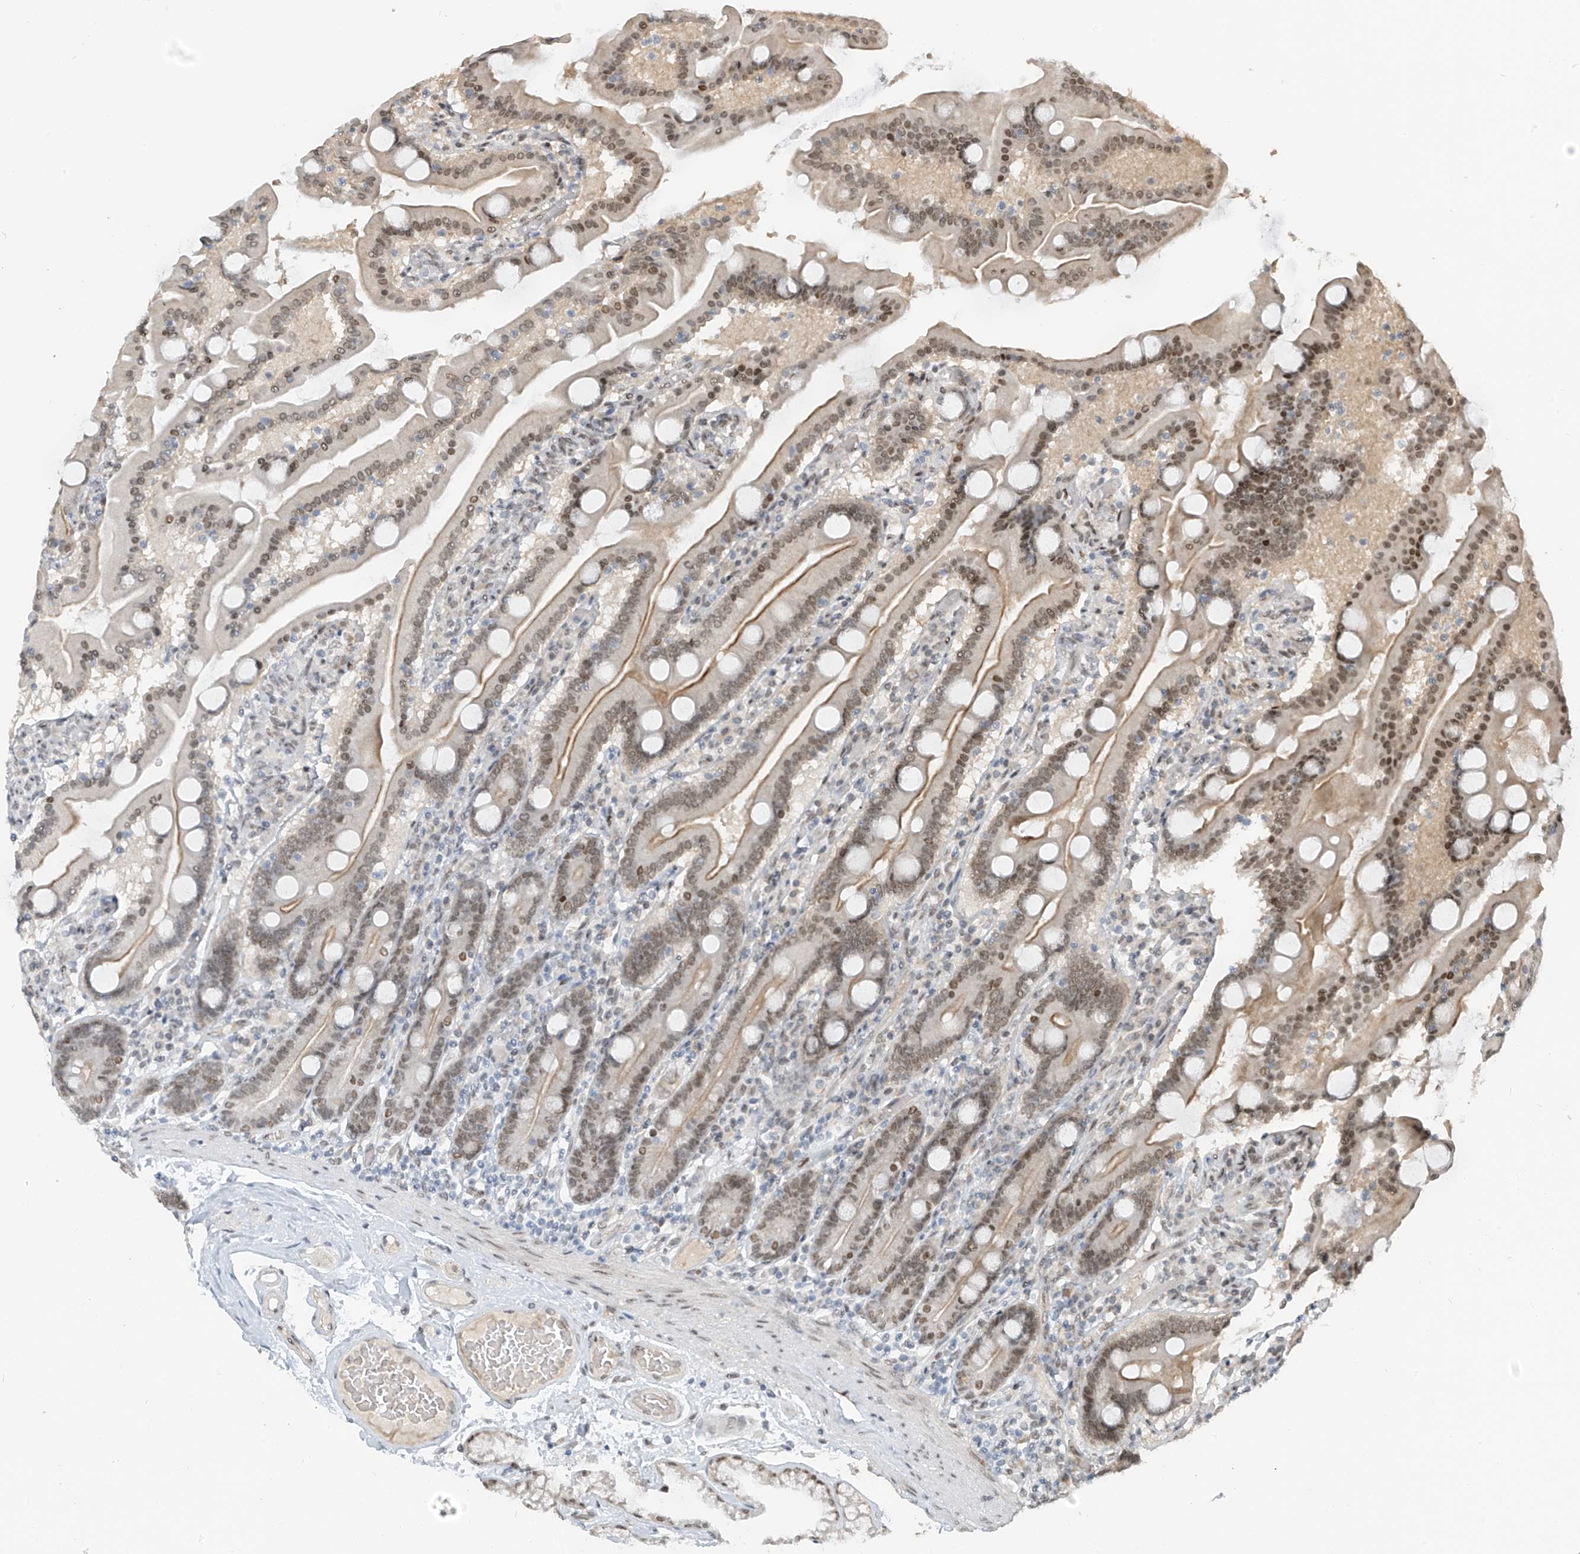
{"staining": {"intensity": "moderate", "quantity": ">75%", "location": "cytoplasmic/membranous,nuclear"}, "tissue": "duodenum", "cell_type": "Glandular cells", "image_type": "normal", "snomed": [{"axis": "morphology", "description": "Normal tissue, NOS"}, {"axis": "topography", "description": "Duodenum"}], "caption": "Immunohistochemical staining of normal human duodenum shows >75% levels of moderate cytoplasmic/membranous,nuclear protein staining in about >75% of glandular cells.", "gene": "MCM9", "patient": {"sex": "male", "age": 55}}